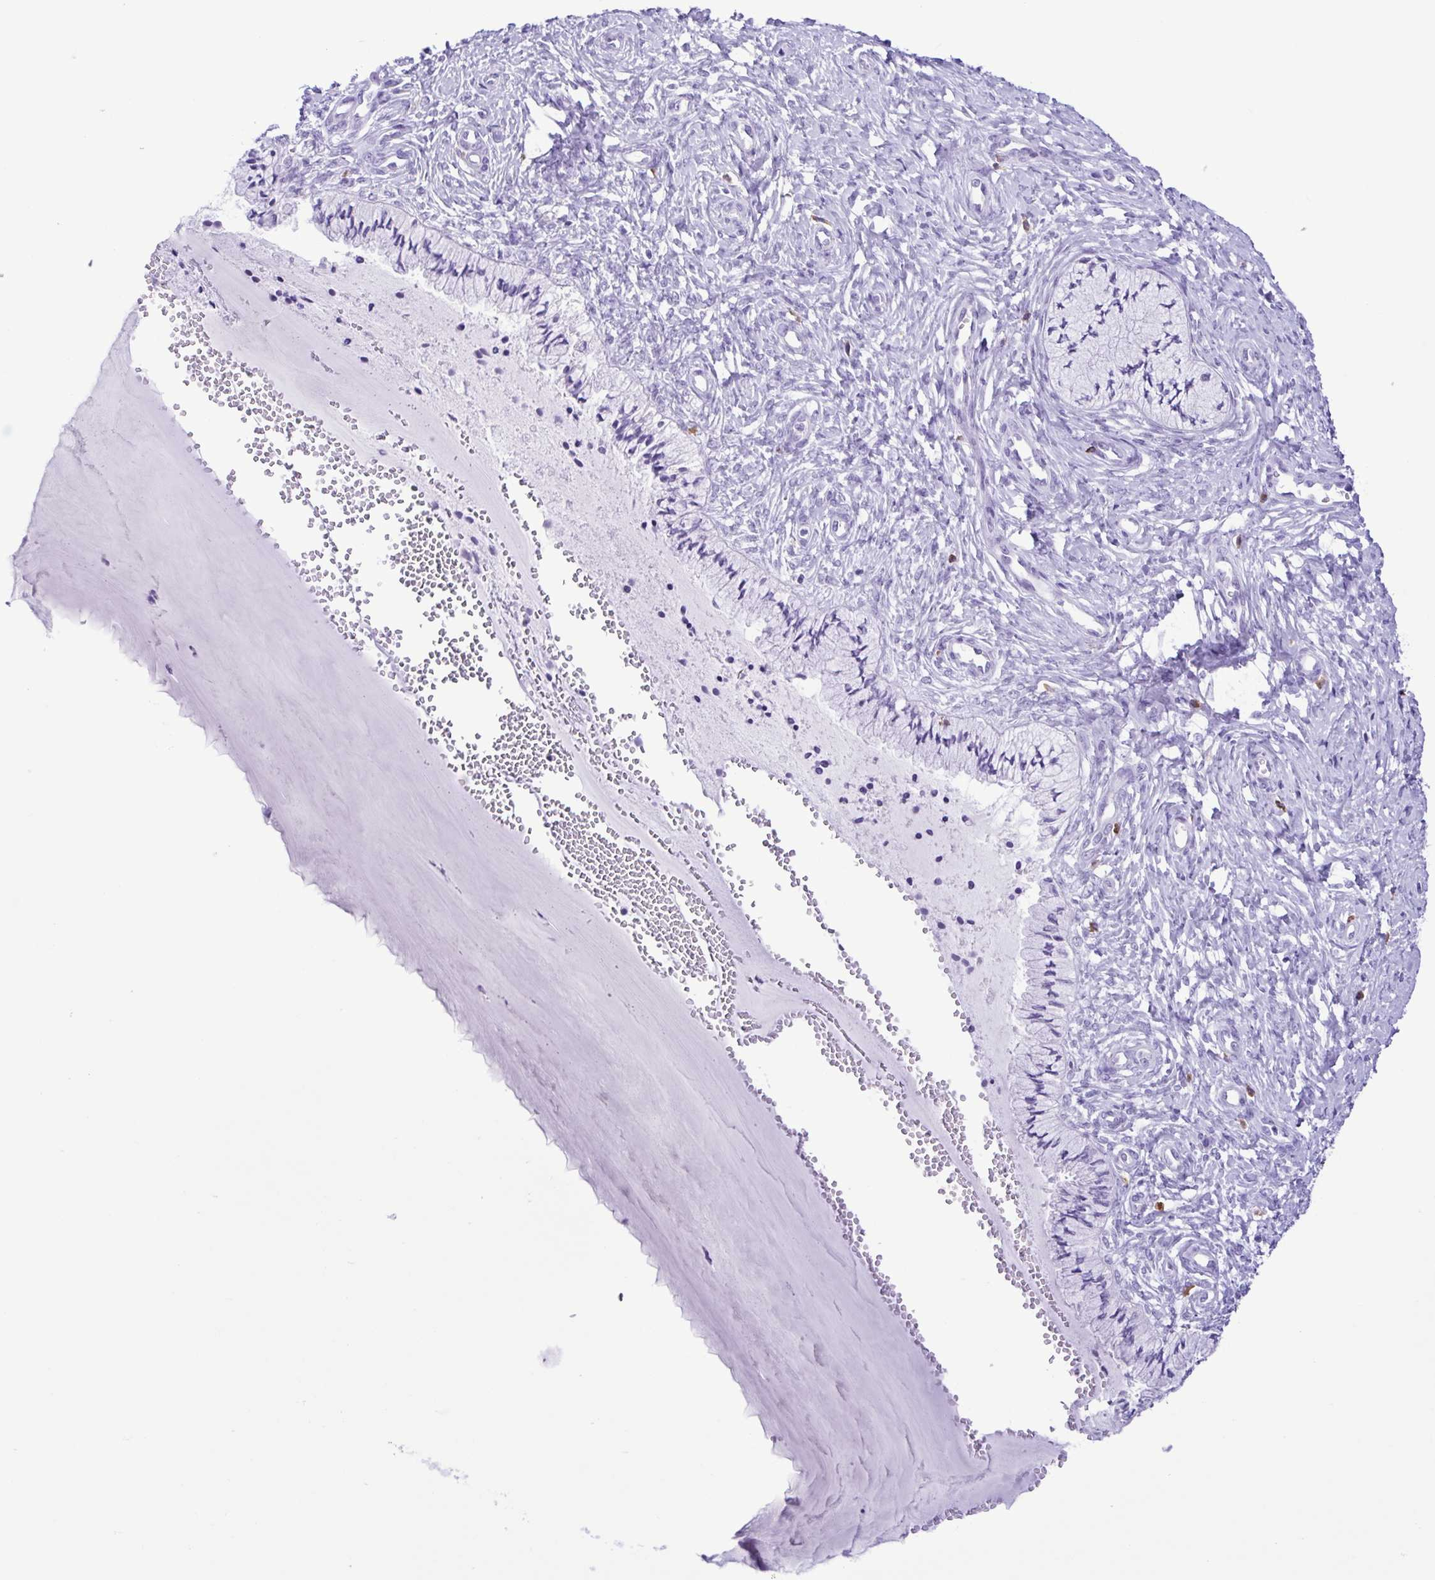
{"staining": {"intensity": "negative", "quantity": "none", "location": "none"}, "tissue": "cervix", "cell_type": "Glandular cells", "image_type": "normal", "snomed": [{"axis": "morphology", "description": "Normal tissue, NOS"}, {"axis": "topography", "description": "Cervix"}], "caption": "Human cervix stained for a protein using immunohistochemistry (IHC) shows no positivity in glandular cells.", "gene": "SPATA16", "patient": {"sex": "female", "age": 37}}